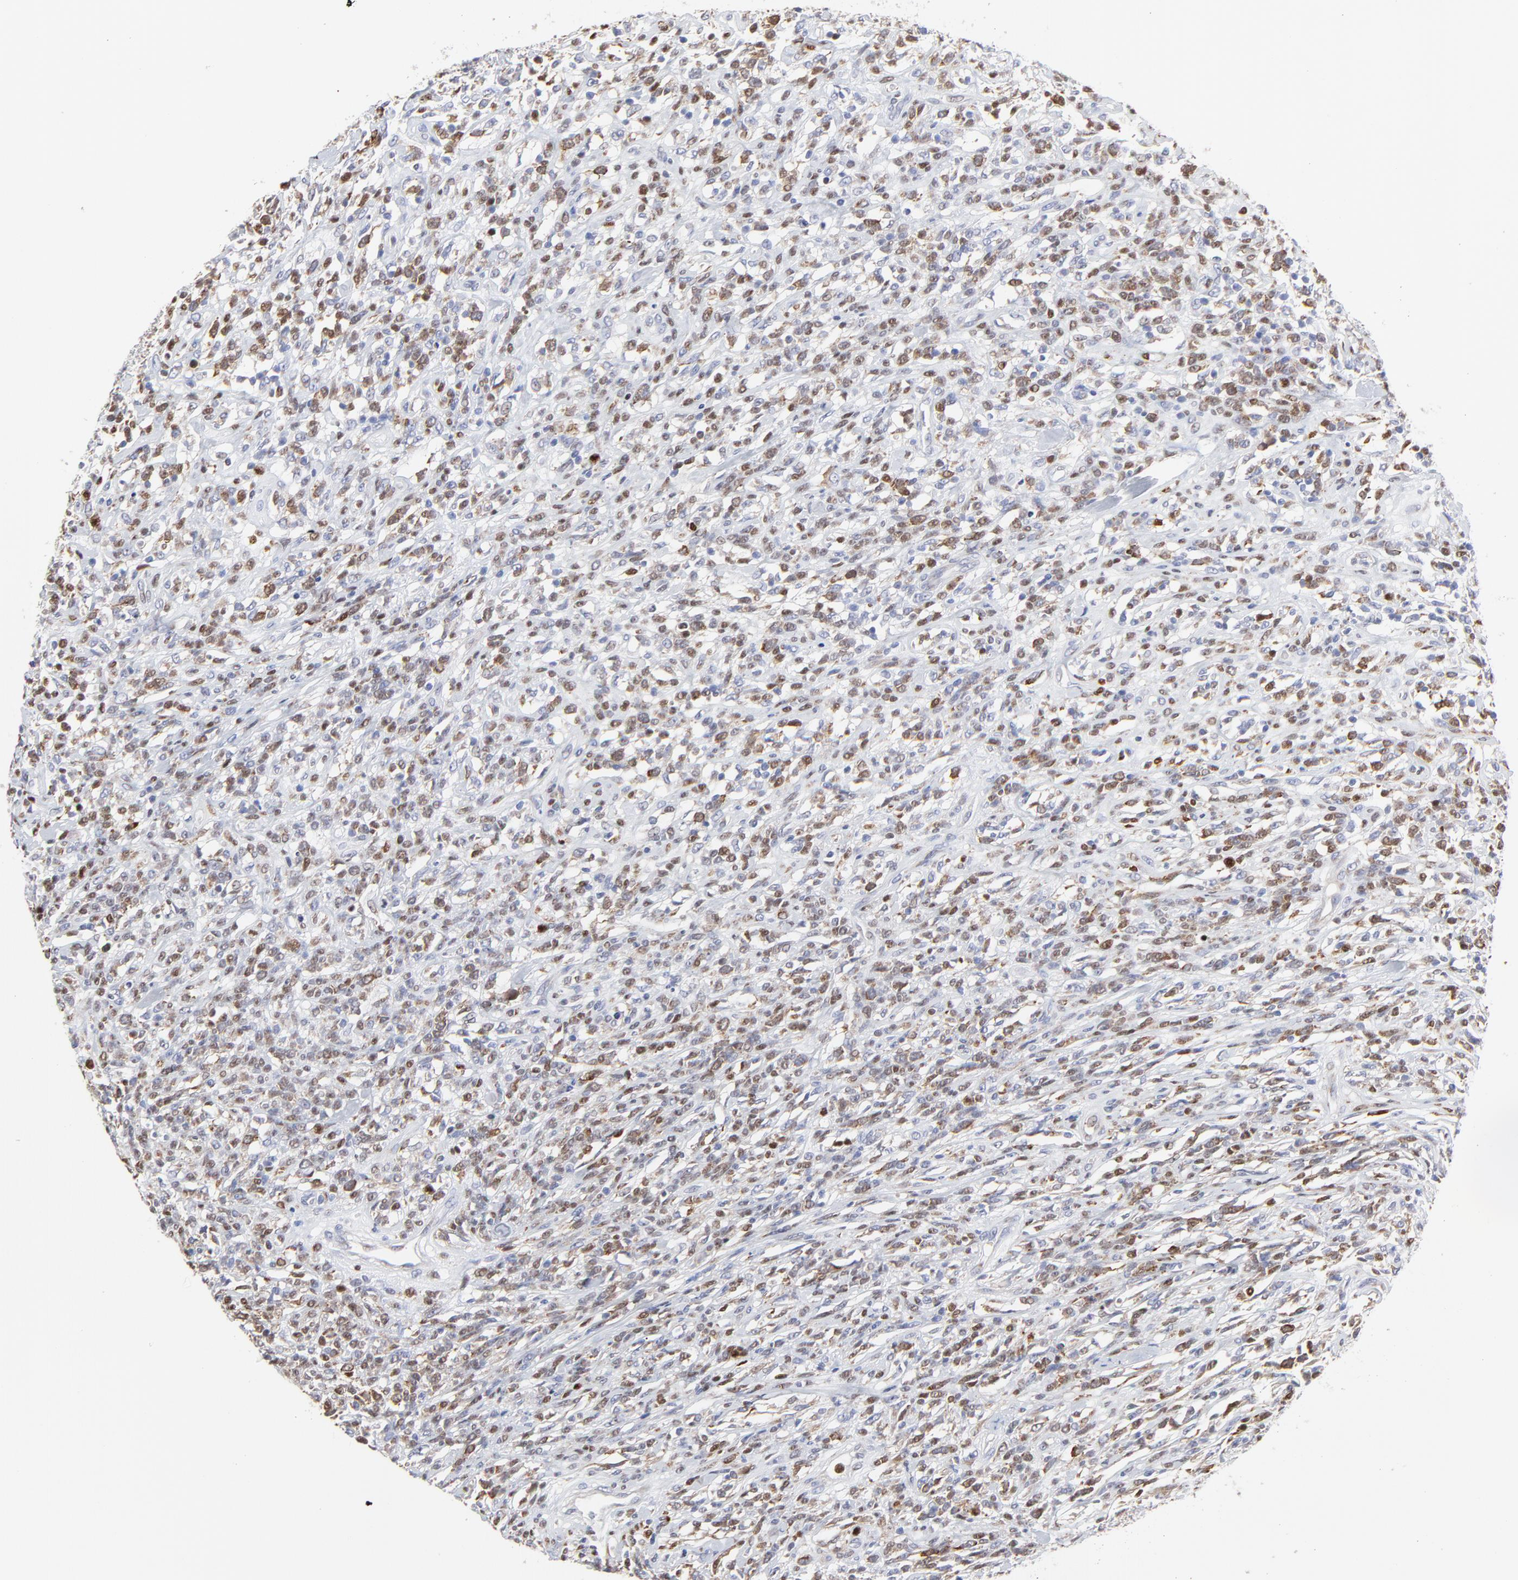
{"staining": {"intensity": "moderate", "quantity": "25%-75%", "location": "cytoplasmic/membranous"}, "tissue": "lymphoma", "cell_type": "Tumor cells", "image_type": "cancer", "snomed": [{"axis": "morphology", "description": "Malignant lymphoma, non-Hodgkin's type, High grade"}, {"axis": "topography", "description": "Small intestine"}, {"axis": "topography", "description": "Colon"}], "caption": "Approximately 25%-75% of tumor cells in human high-grade malignant lymphoma, non-Hodgkin's type reveal moderate cytoplasmic/membranous protein expression as visualized by brown immunohistochemical staining.", "gene": "NCAPH", "patient": {"sex": "male", "age": 8}}